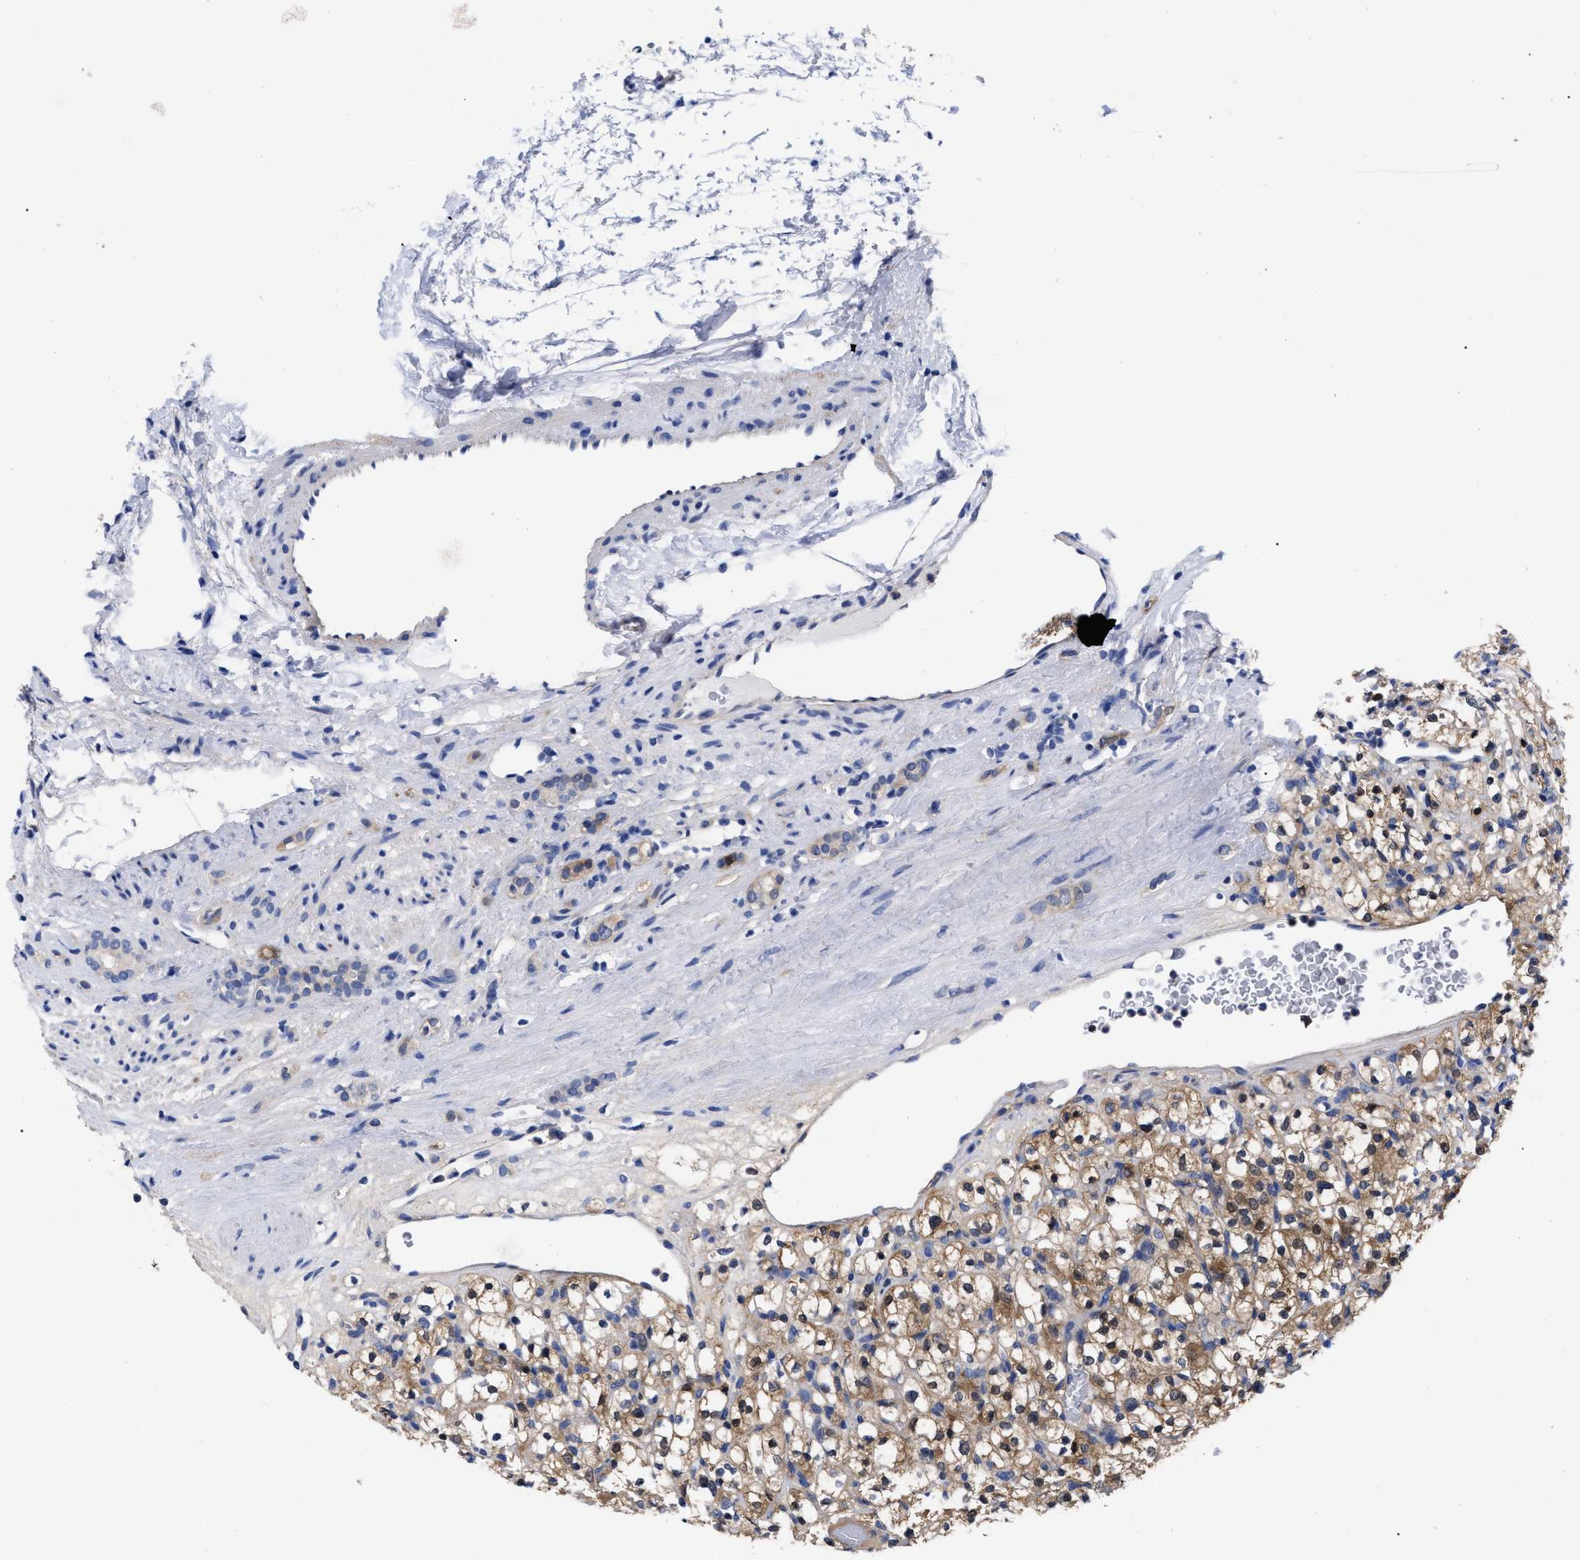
{"staining": {"intensity": "moderate", "quantity": ">75%", "location": "cytoplasmic/membranous"}, "tissue": "renal cancer", "cell_type": "Tumor cells", "image_type": "cancer", "snomed": [{"axis": "morphology", "description": "Normal tissue, NOS"}, {"axis": "morphology", "description": "Adenocarcinoma, NOS"}, {"axis": "topography", "description": "Kidney"}], "caption": "A high-resolution histopathology image shows immunohistochemistry staining of renal adenocarcinoma, which shows moderate cytoplasmic/membranous positivity in about >75% of tumor cells.", "gene": "RBKS", "patient": {"sex": "female", "age": 72}}